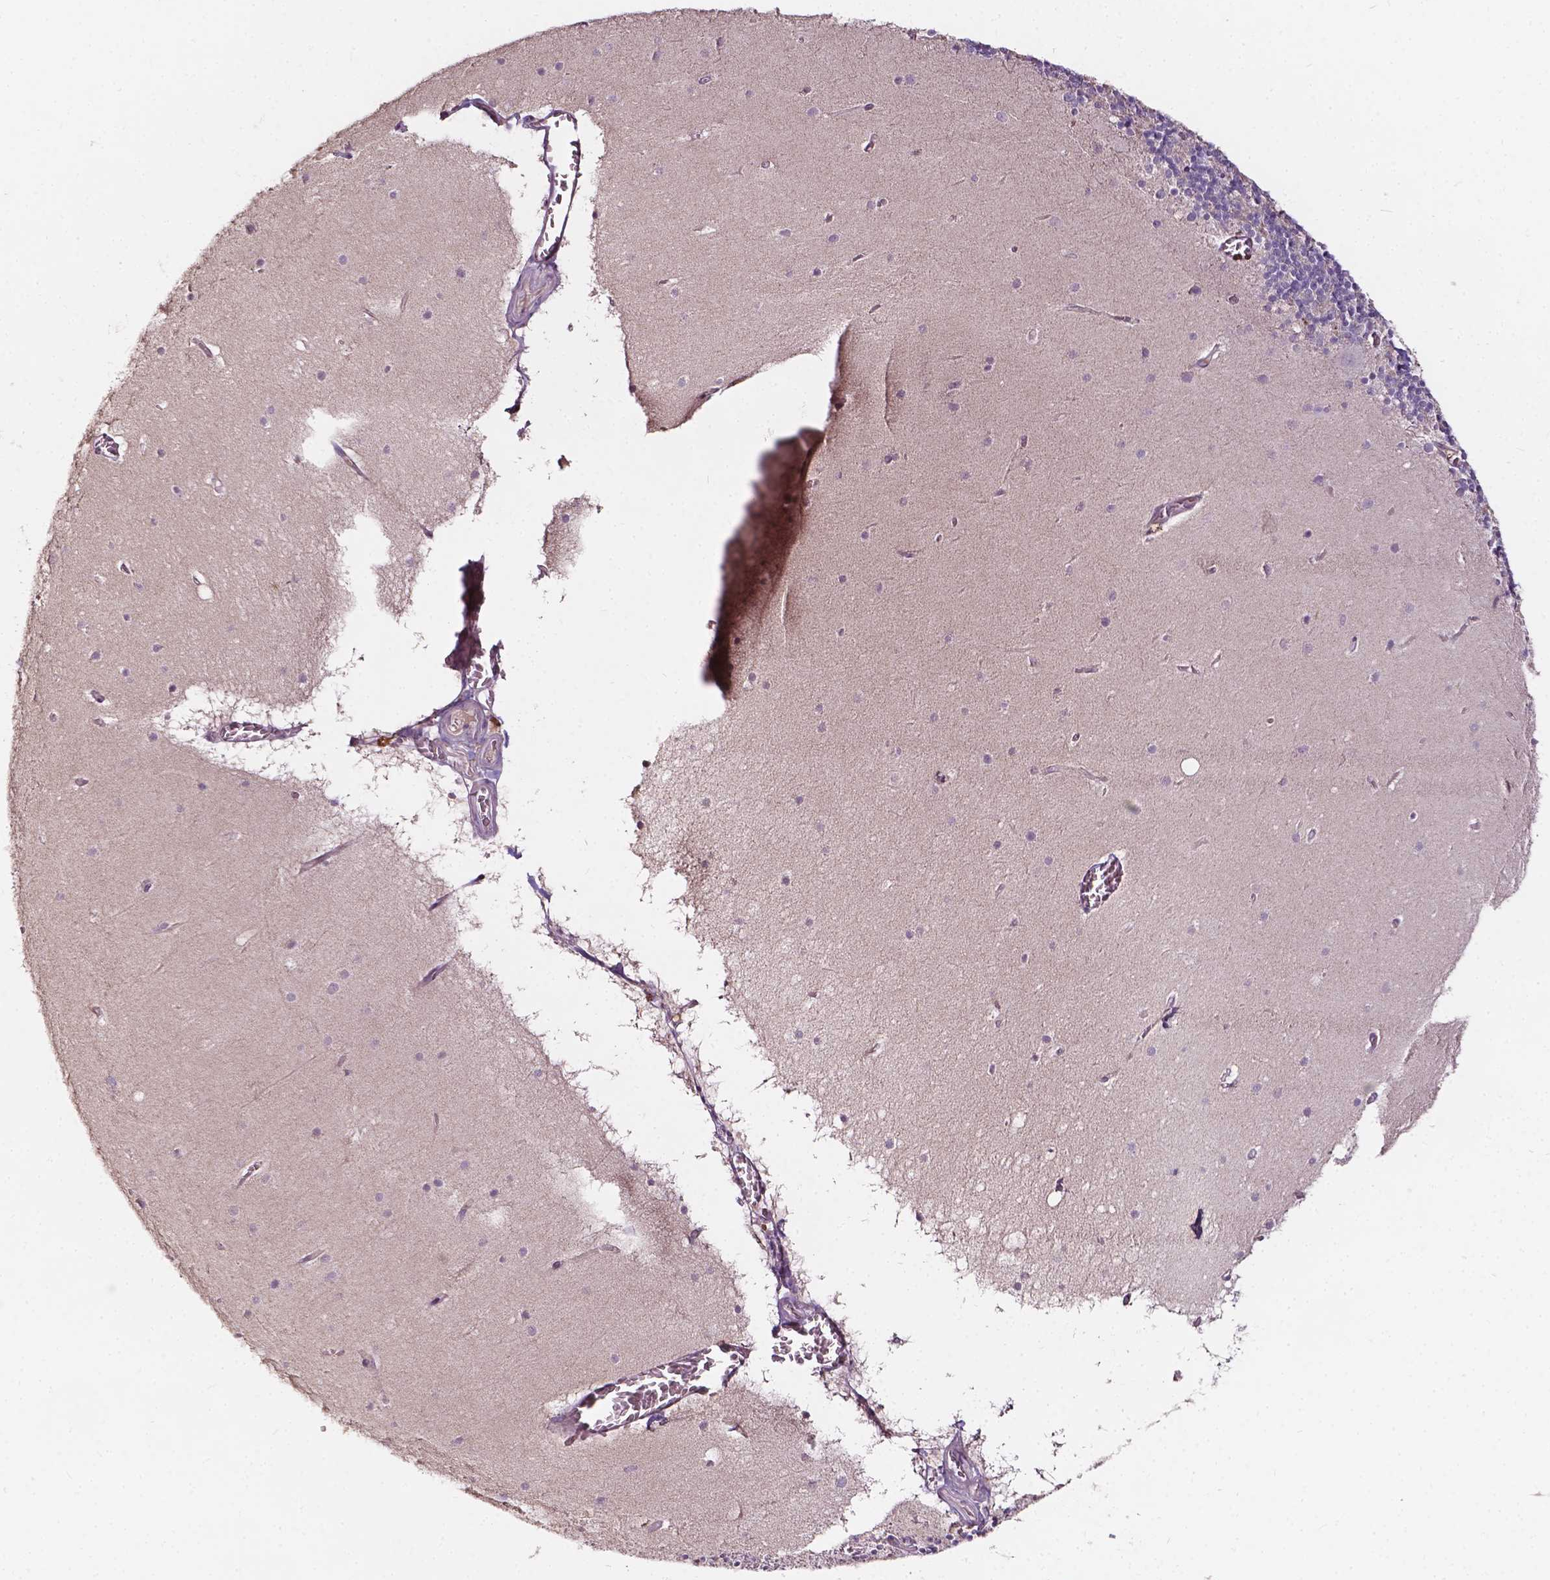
{"staining": {"intensity": "negative", "quantity": "none", "location": "none"}, "tissue": "cerebellum", "cell_type": "Cells in granular layer", "image_type": "normal", "snomed": [{"axis": "morphology", "description": "Normal tissue, NOS"}, {"axis": "topography", "description": "Cerebellum"}], "caption": "Cells in granular layer are negative for brown protein staining in benign cerebellum. The staining was performed using DAB (3,3'-diaminobenzidine) to visualize the protein expression in brown, while the nuclei were stained in blue with hematoxylin (Magnification: 20x).", "gene": "NPC1L1", "patient": {"sex": "male", "age": 70}}